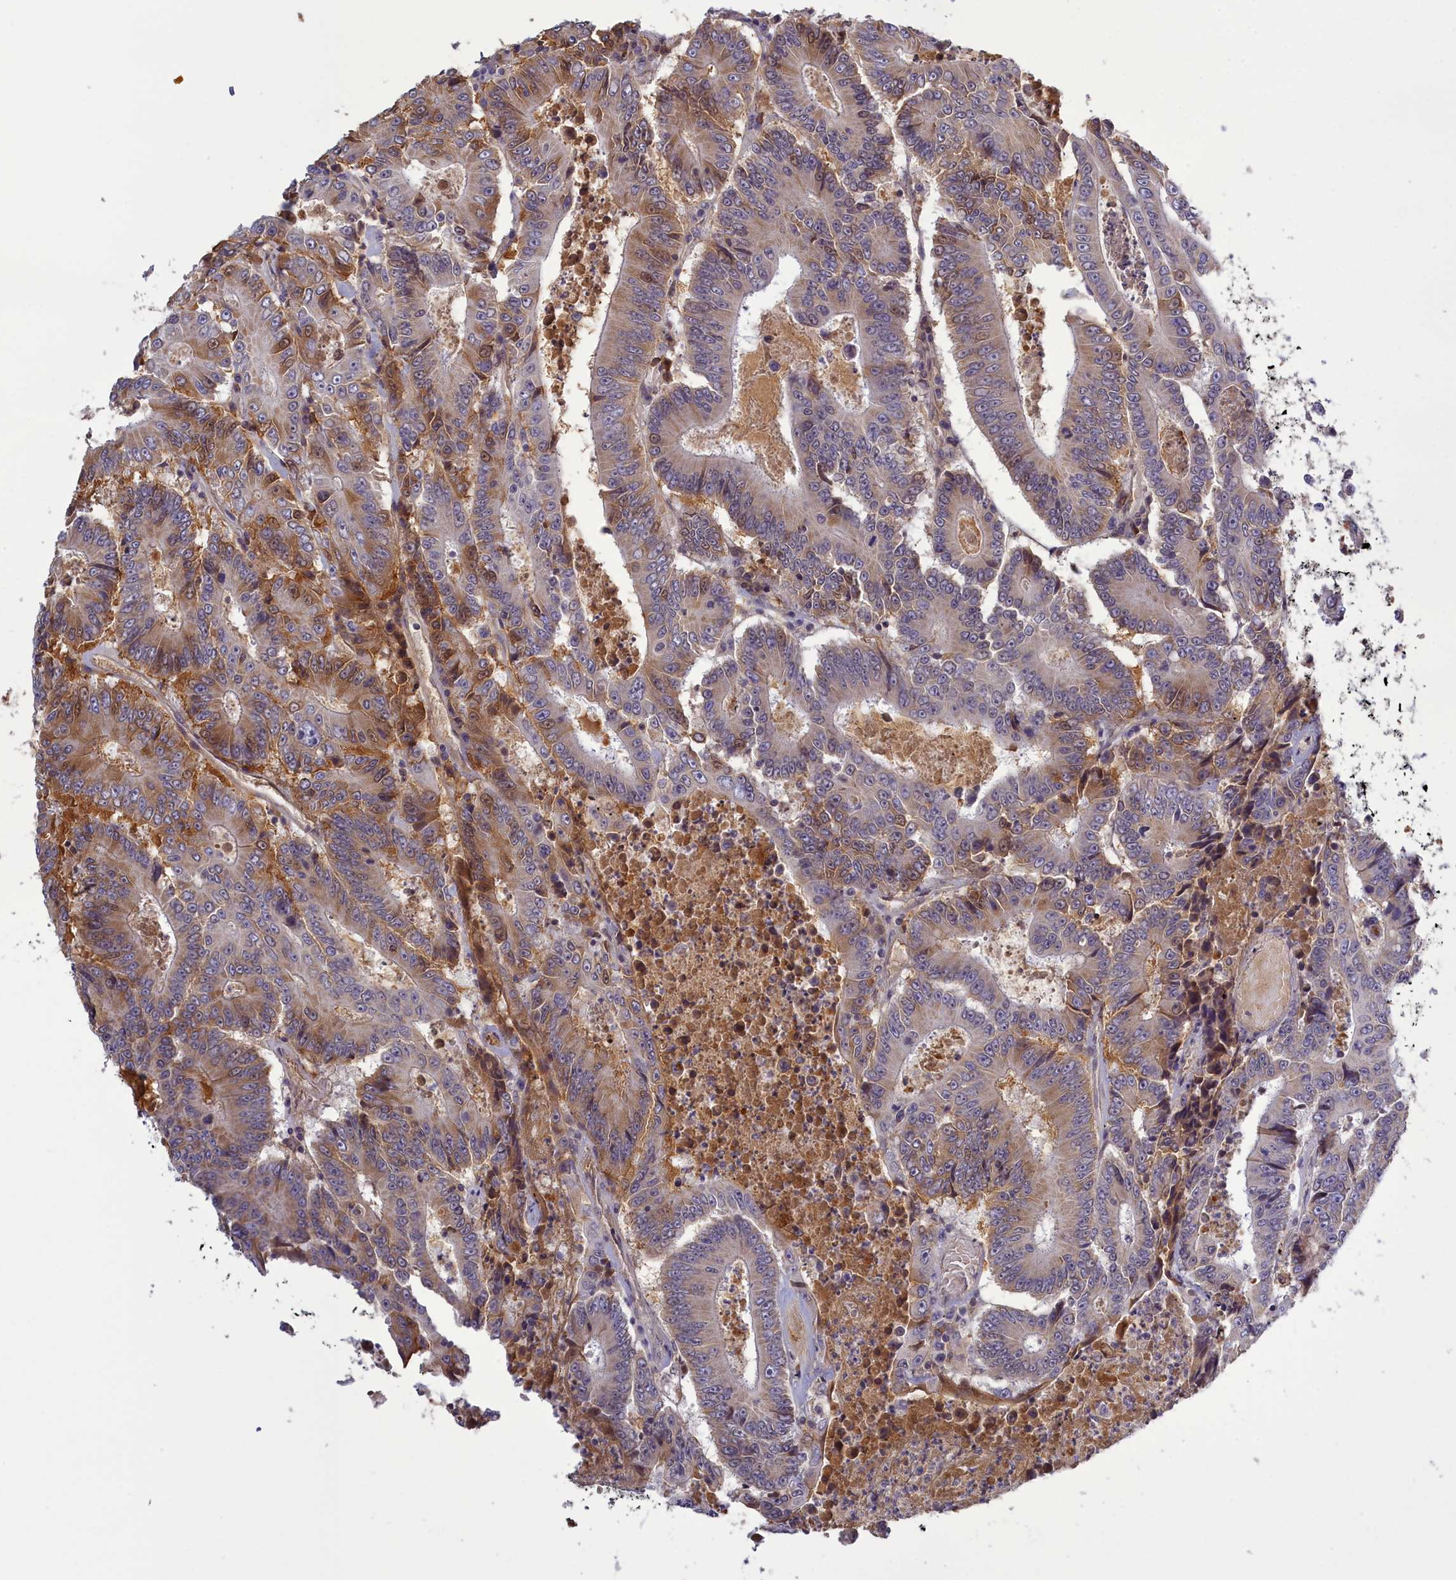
{"staining": {"intensity": "moderate", "quantity": "<25%", "location": "cytoplasmic/membranous"}, "tissue": "colorectal cancer", "cell_type": "Tumor cells", "image_type": "cancer", "snomed": [{"axis": "morphology", "description": "Adenocarcinoma, NOS"}, {"axis": "topography", "description": "Colon"}], "caption": "Colorectal adenocarcinoma stained with a brown dye shows moderate cytoplasmic/membranous positive expression in about <25% of tumor cells.", "gene": "RRAD", "patient": {"sex": "male", "age": 83}}